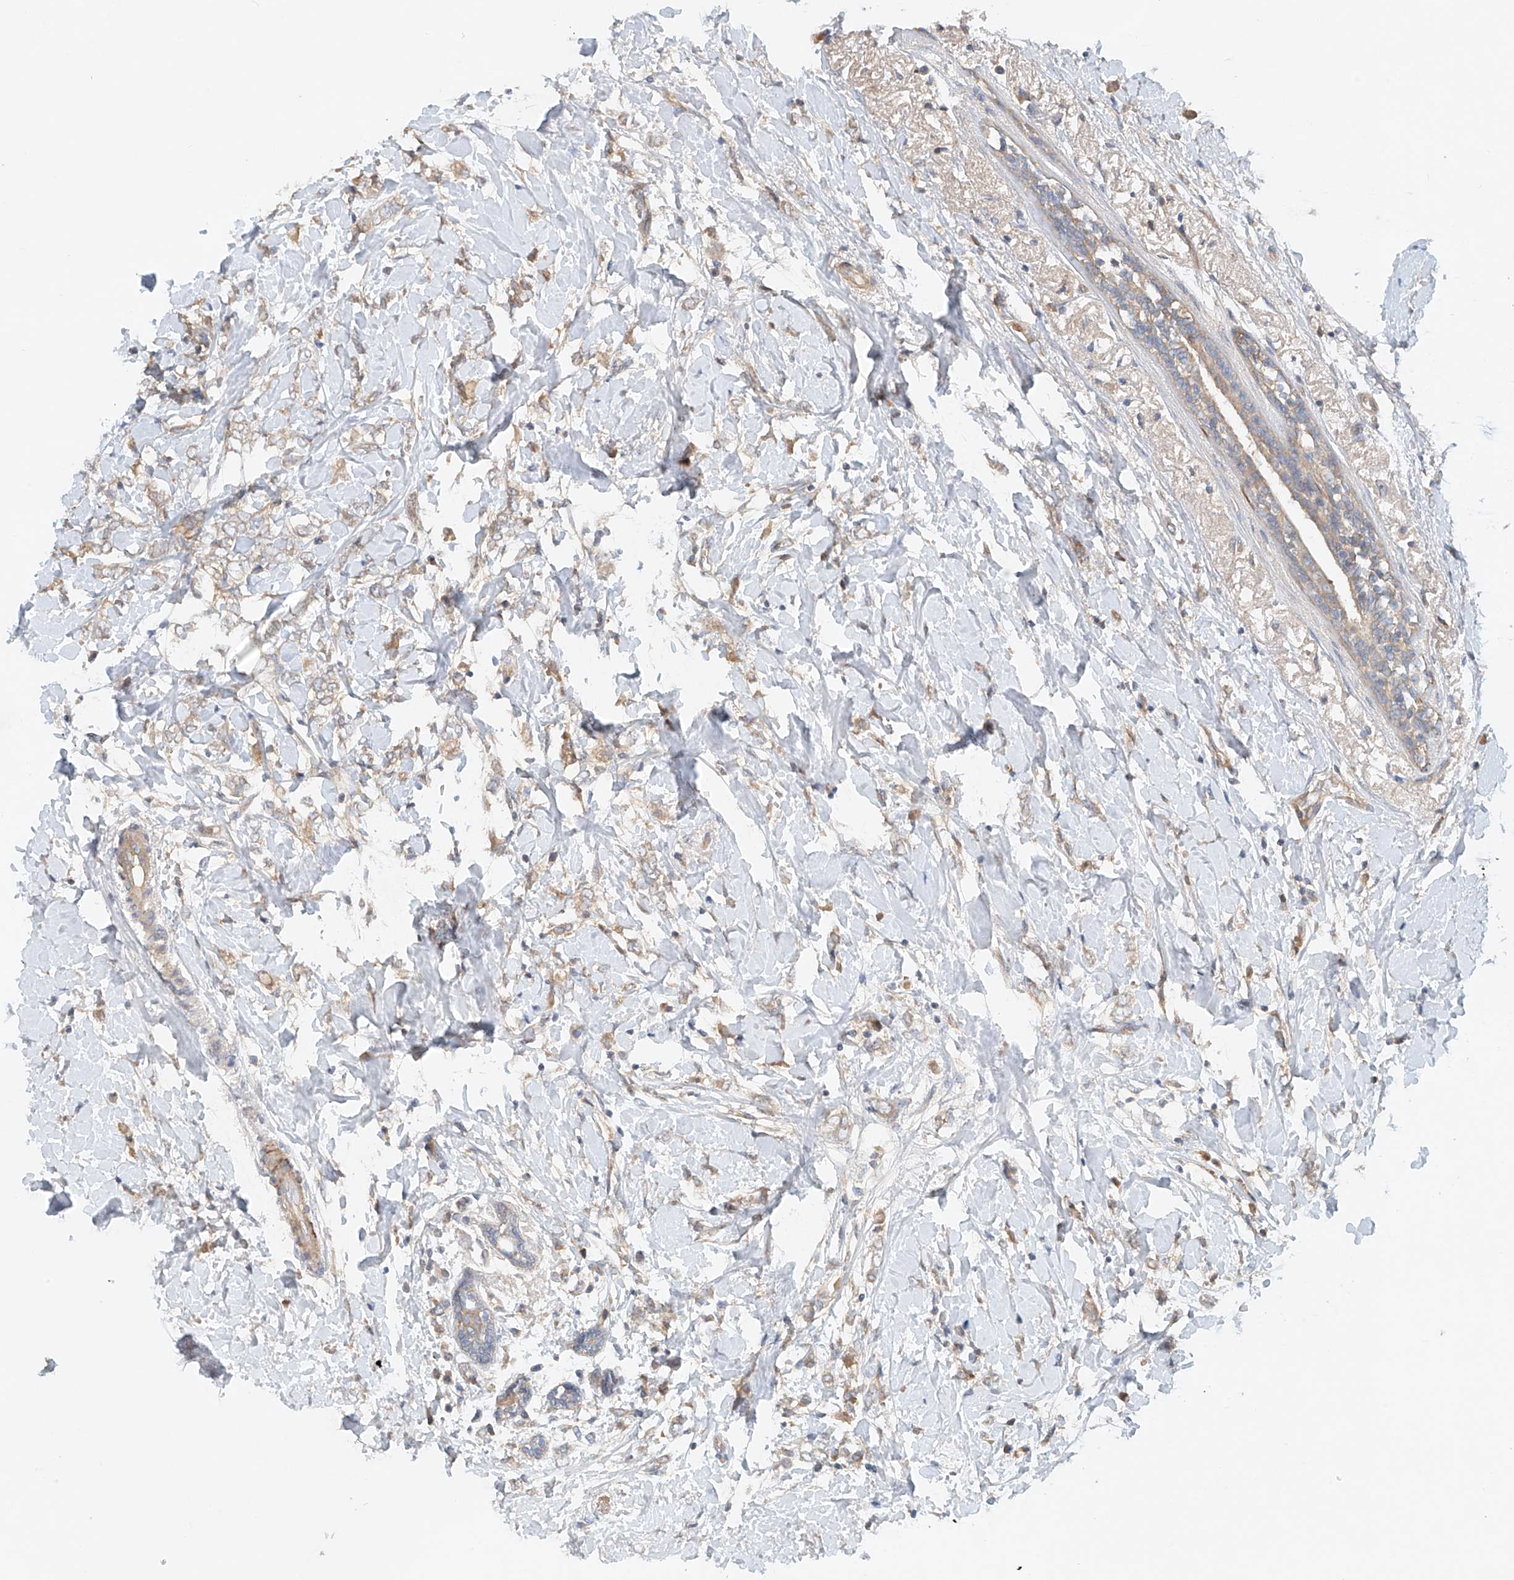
{"staining": {"intensity": "weak", "quantity": "25%-75%", "location": "cytoplasmic/membranous"}, "tissue": "breast cancer", "cell_type": "Tumor cells", "image_type": "cancer", "snomed": [{"axis": "morphology", "description": "Normal tissue, NOS"}, {"axis": "morphology", "description": "Lobular carcinoma"}, {"axis": "topography", "description": "Breast"}], "caption": "Breast lobular carcinoma was stained to show a protein in brown. There is low levels of weak cytoplasmic/membranous expression in about 25%-75% of tumor cells.", "gene": "LYRM9", "patient": {"sex": "female", "age": 47}}